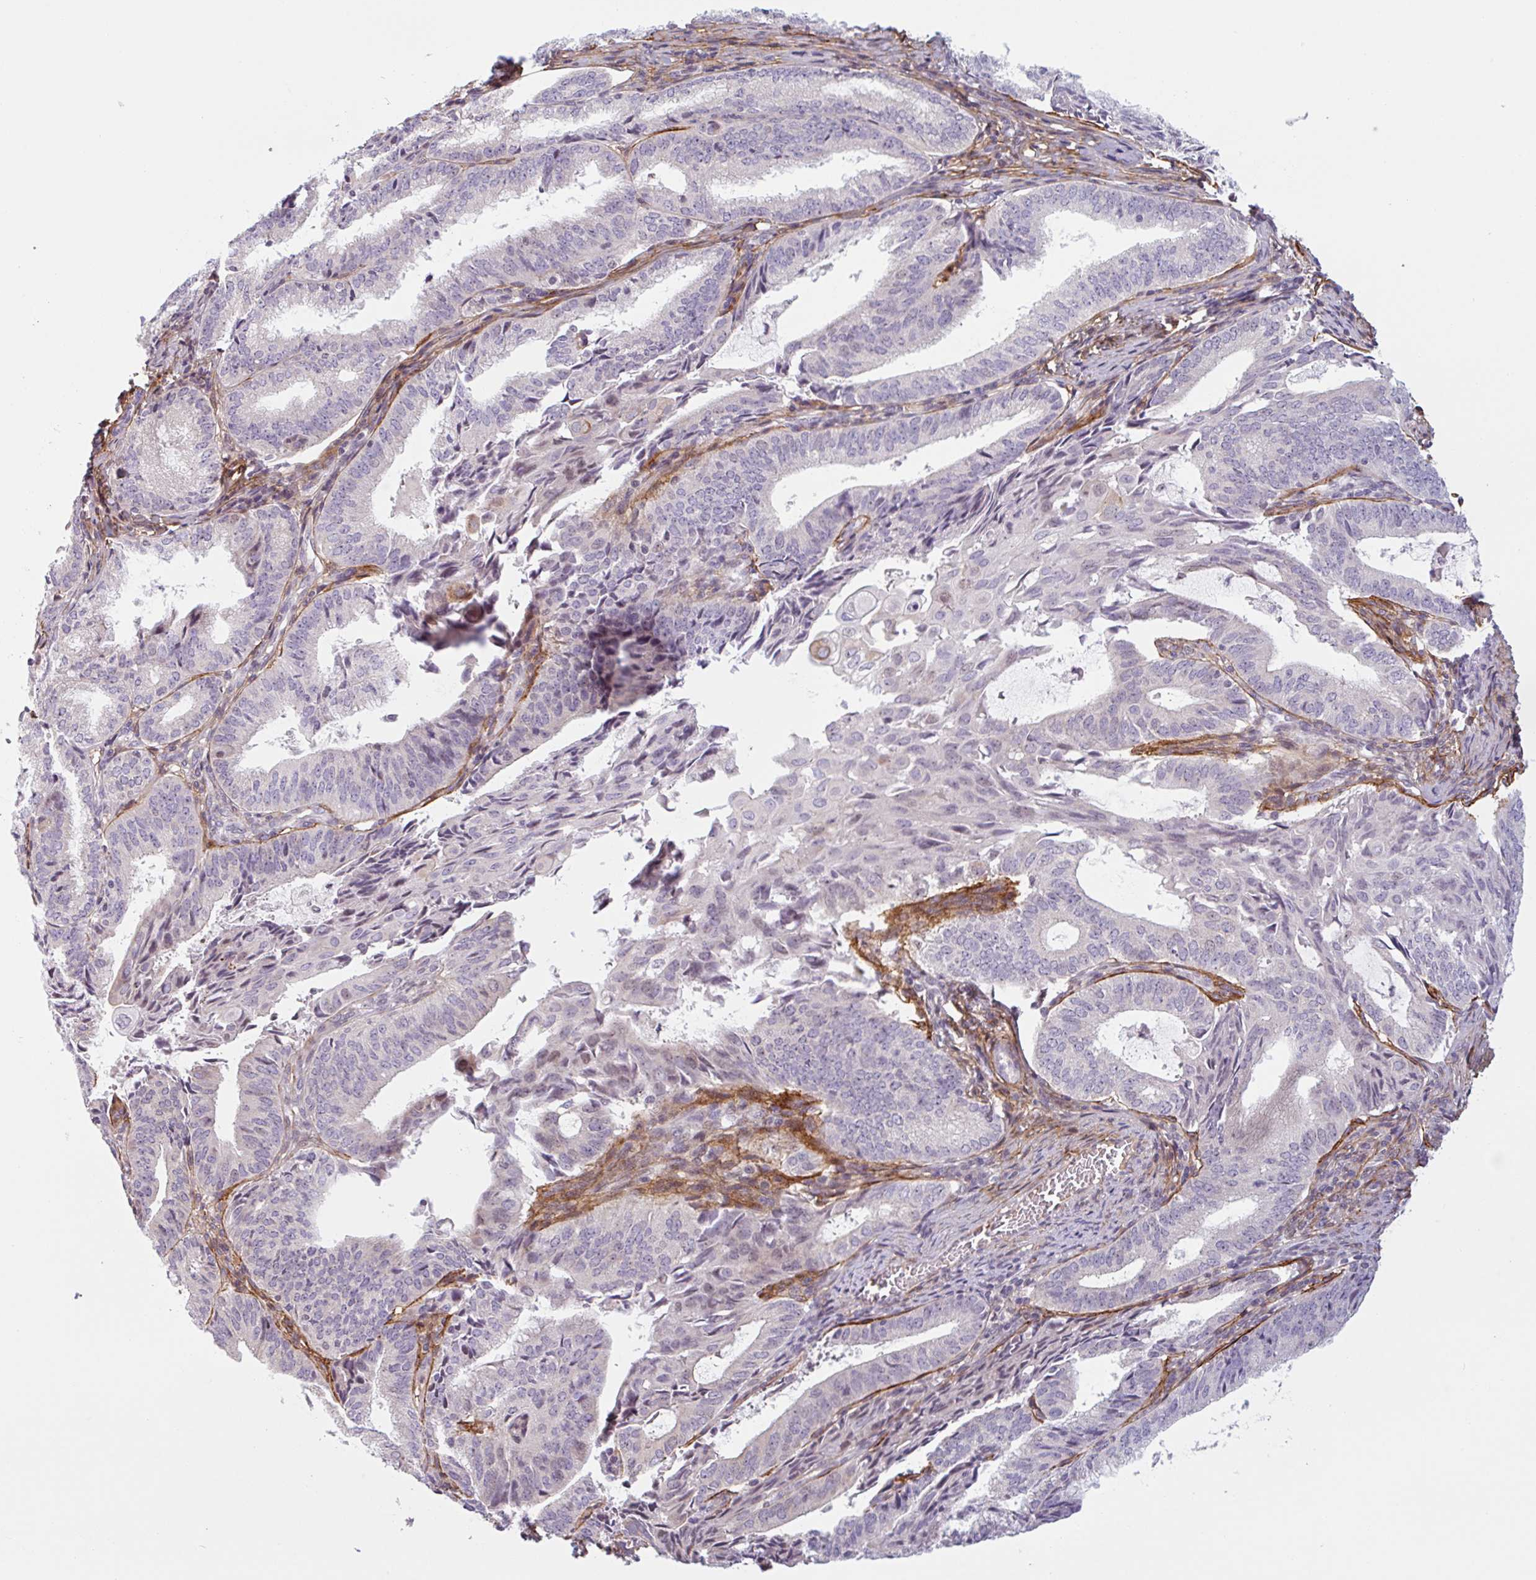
{"staining": {"intensity": "weak", "quantity": "<25%", "location": "cytoplasmic/membranous"}, "tissue": "endometrial cancer", "cell_type": "Tumor cells", "image_type": "cancer", "snomed": [{"axis": "morphology", "description": "Adenocarcinoma, NOS"}, {"axis": "topography", "description": "Endometrium"}], "caption": "The micrograph demonstrates no staining of tumor cells in adenocarcinoma (endometrial).", "gene": "TMEM119", "patient": {"sex": "female", "age": 49}}